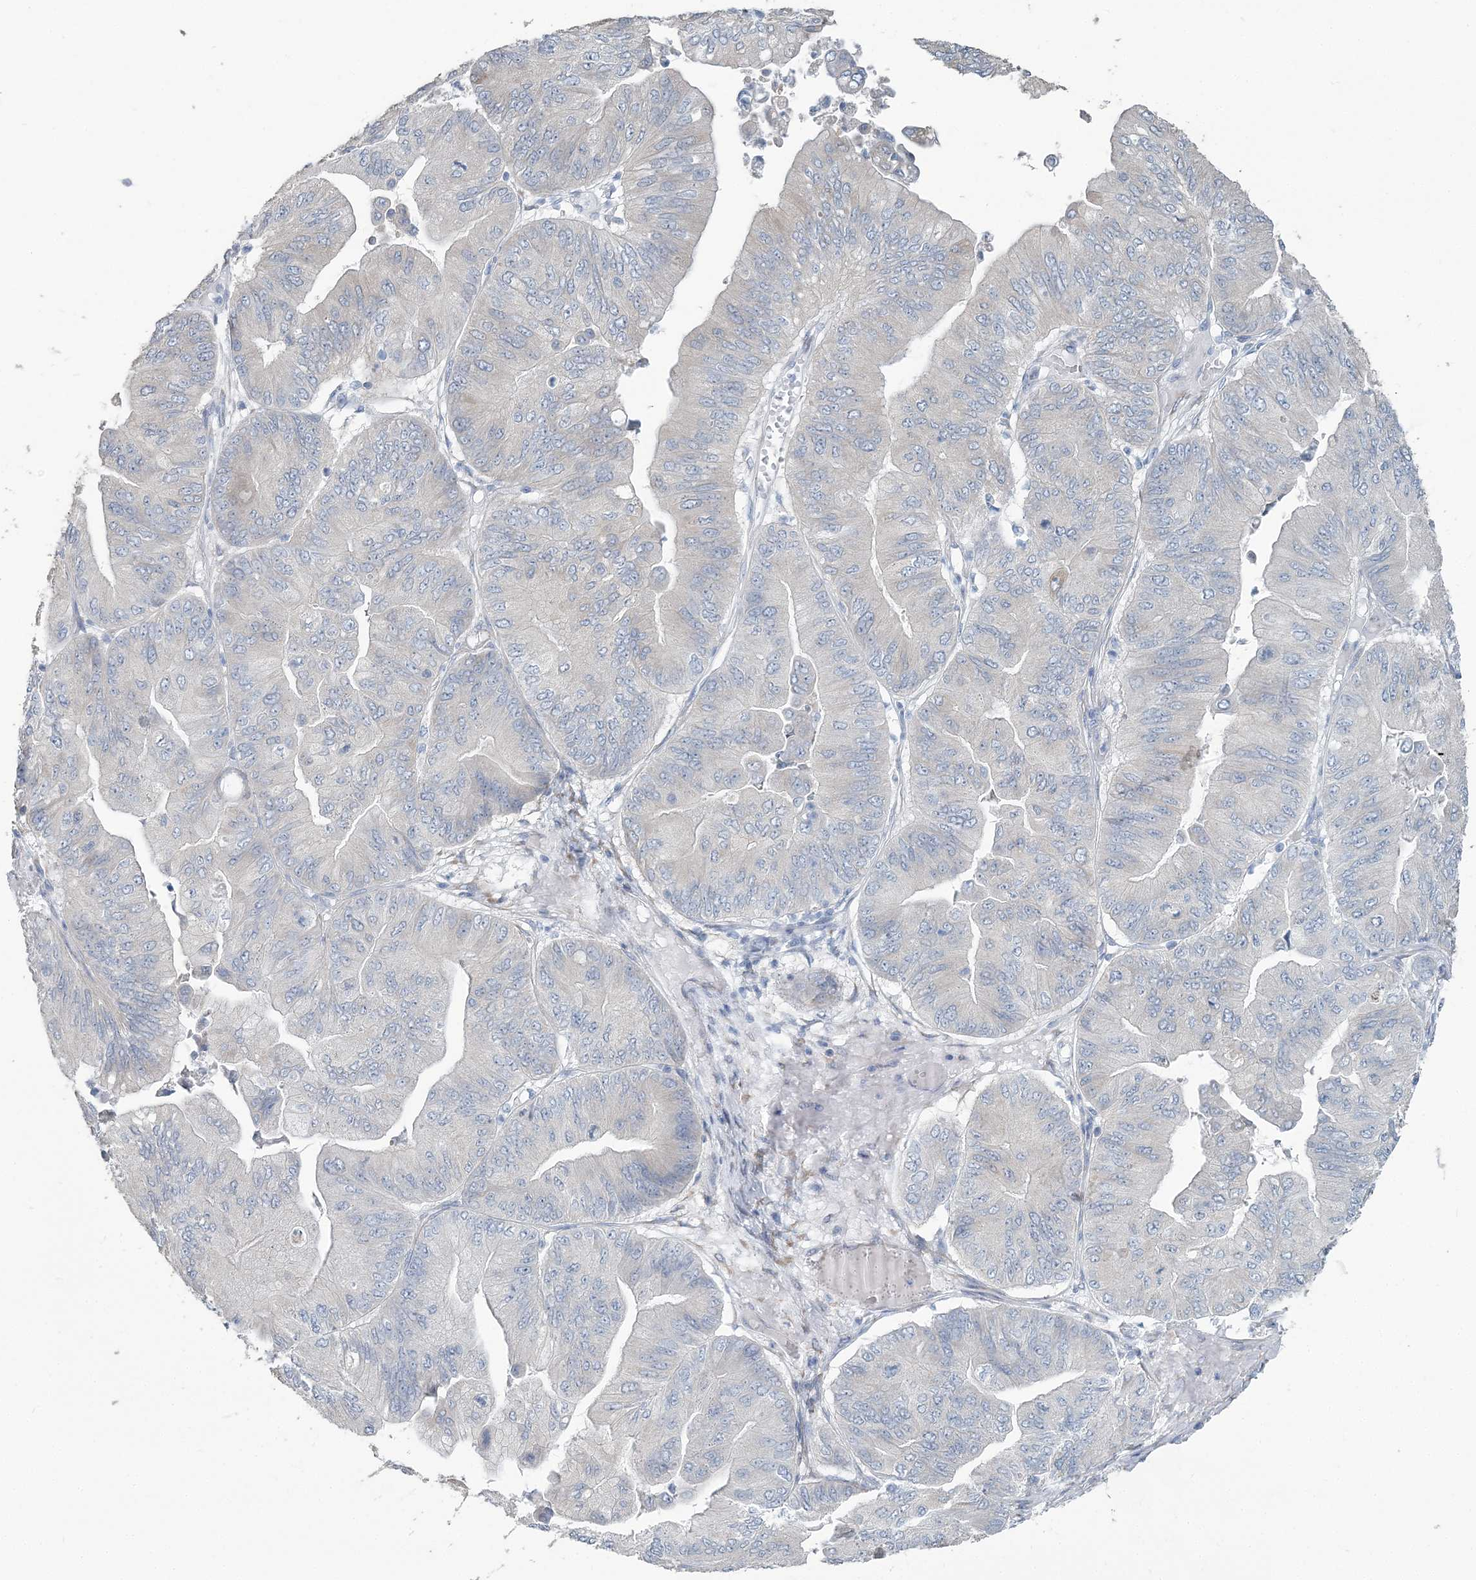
{"staining": {"intensity": "moderate", "quantity": "<25%", "location": "cytoplasmic/membranous"}, "tissue": "ovarian cancer", "cell_type": "Tumor cells", "image_type": "cancer", "snomed": [{"axis": "morphology", "description": "Cystadenocarcinoma, mucinous, NOS"}, {"axis": "topography", "description": "Ovary"}], "caption": "Moderate cytoplasmic/membranous staining is appreciated in approximately <25% of tumor cells in mucinous cystadenocarcinoma (ovarian).", "gene": "CMBL", "patient": {"sex": "female", "age": 61}}